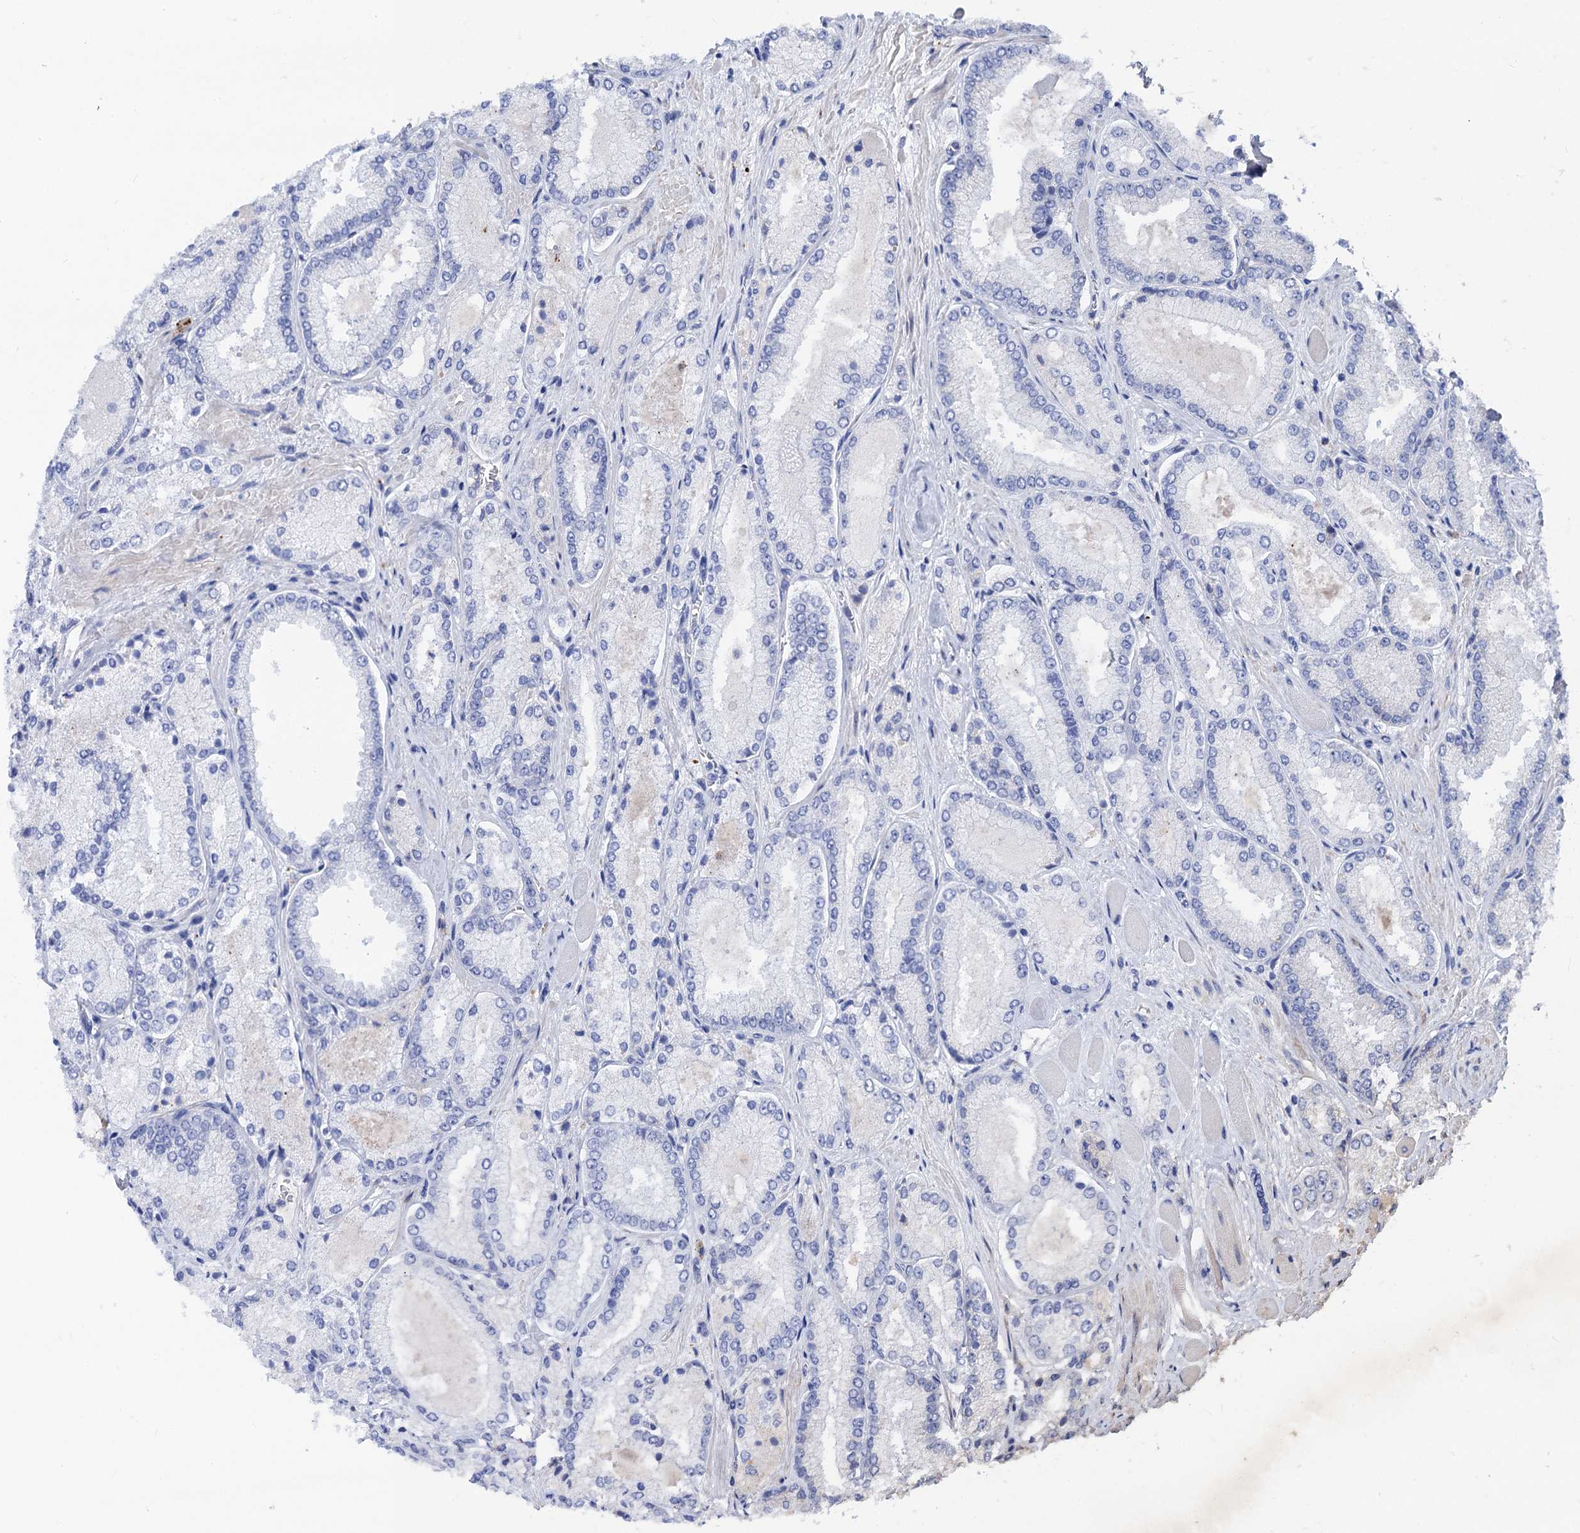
{"staining": {"intensity": "negative", "quantity": "none", "location": "none"}, "tissue": "prostate cancer", "cell_type": "Tumor cells", "image_type": "cancer", "snomed": [{"axis": "morphology", "description": "Adenocarcinoma, Low grade"}, {"axis": "topography", "description": "Prostate"}], "caption": "Immunohistochemical staining of prostate low-grade adenocarcinoma demonstrates no significant staining in tumor cells.", "gene": "FREM3", "patient": {"sex": "male", "age": 74}}